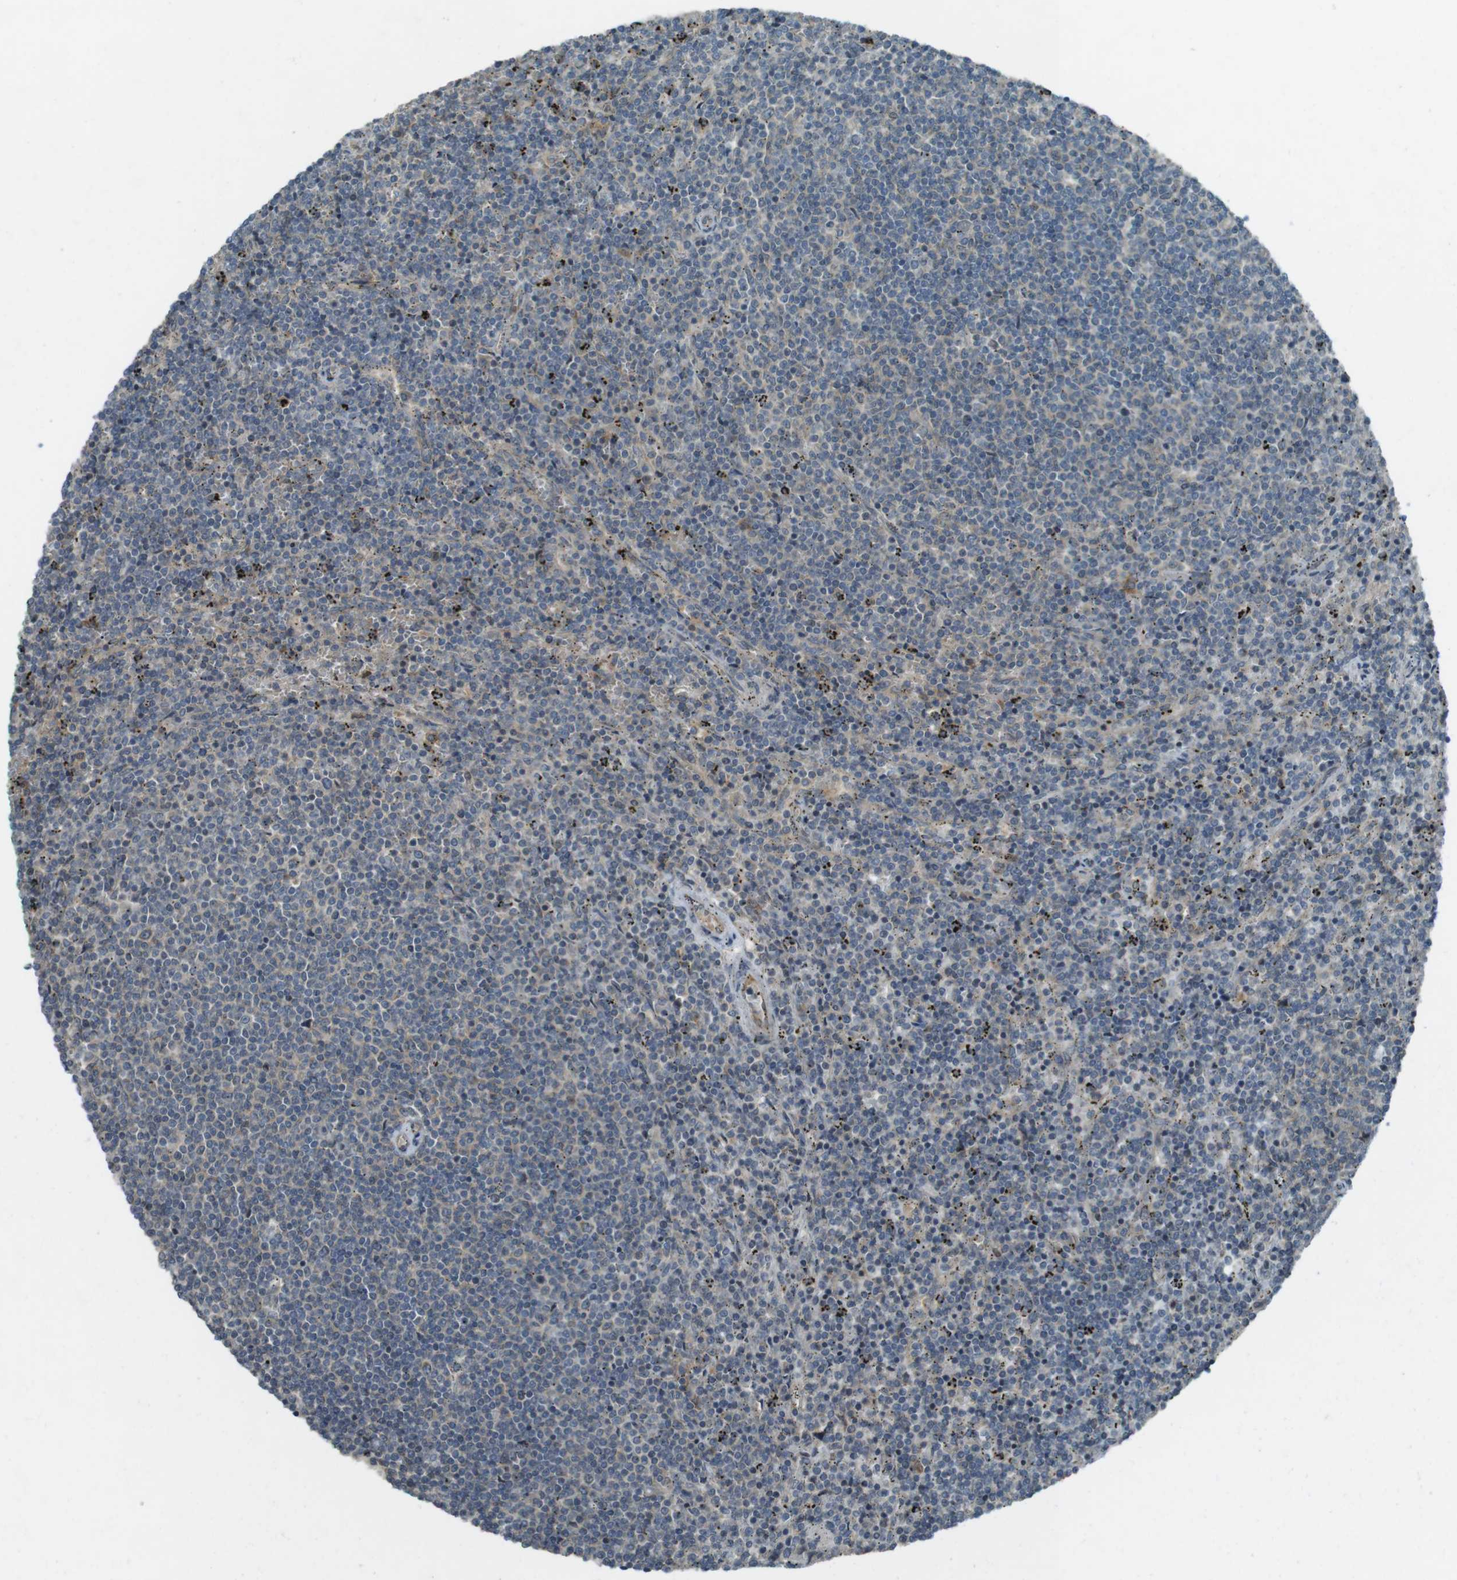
{"staining": {"intensity": "negative", "quantity": "none", "location": "none"}, "tissue": "lymphoma", "cell_type": "Tumor cells", "image_type": "cancer", "snomed": [{"axis": "morphology", "description": "Malignant lymphoma, non-Hodgkin's type, Low grade"}, {"axis": "topography", "description": "Spleen"}], "caption": "Tumor cells are negative for protein expression in human lymphoma.", "gene": "ZYX", "patient": {"sex": "female", "age": 50}}